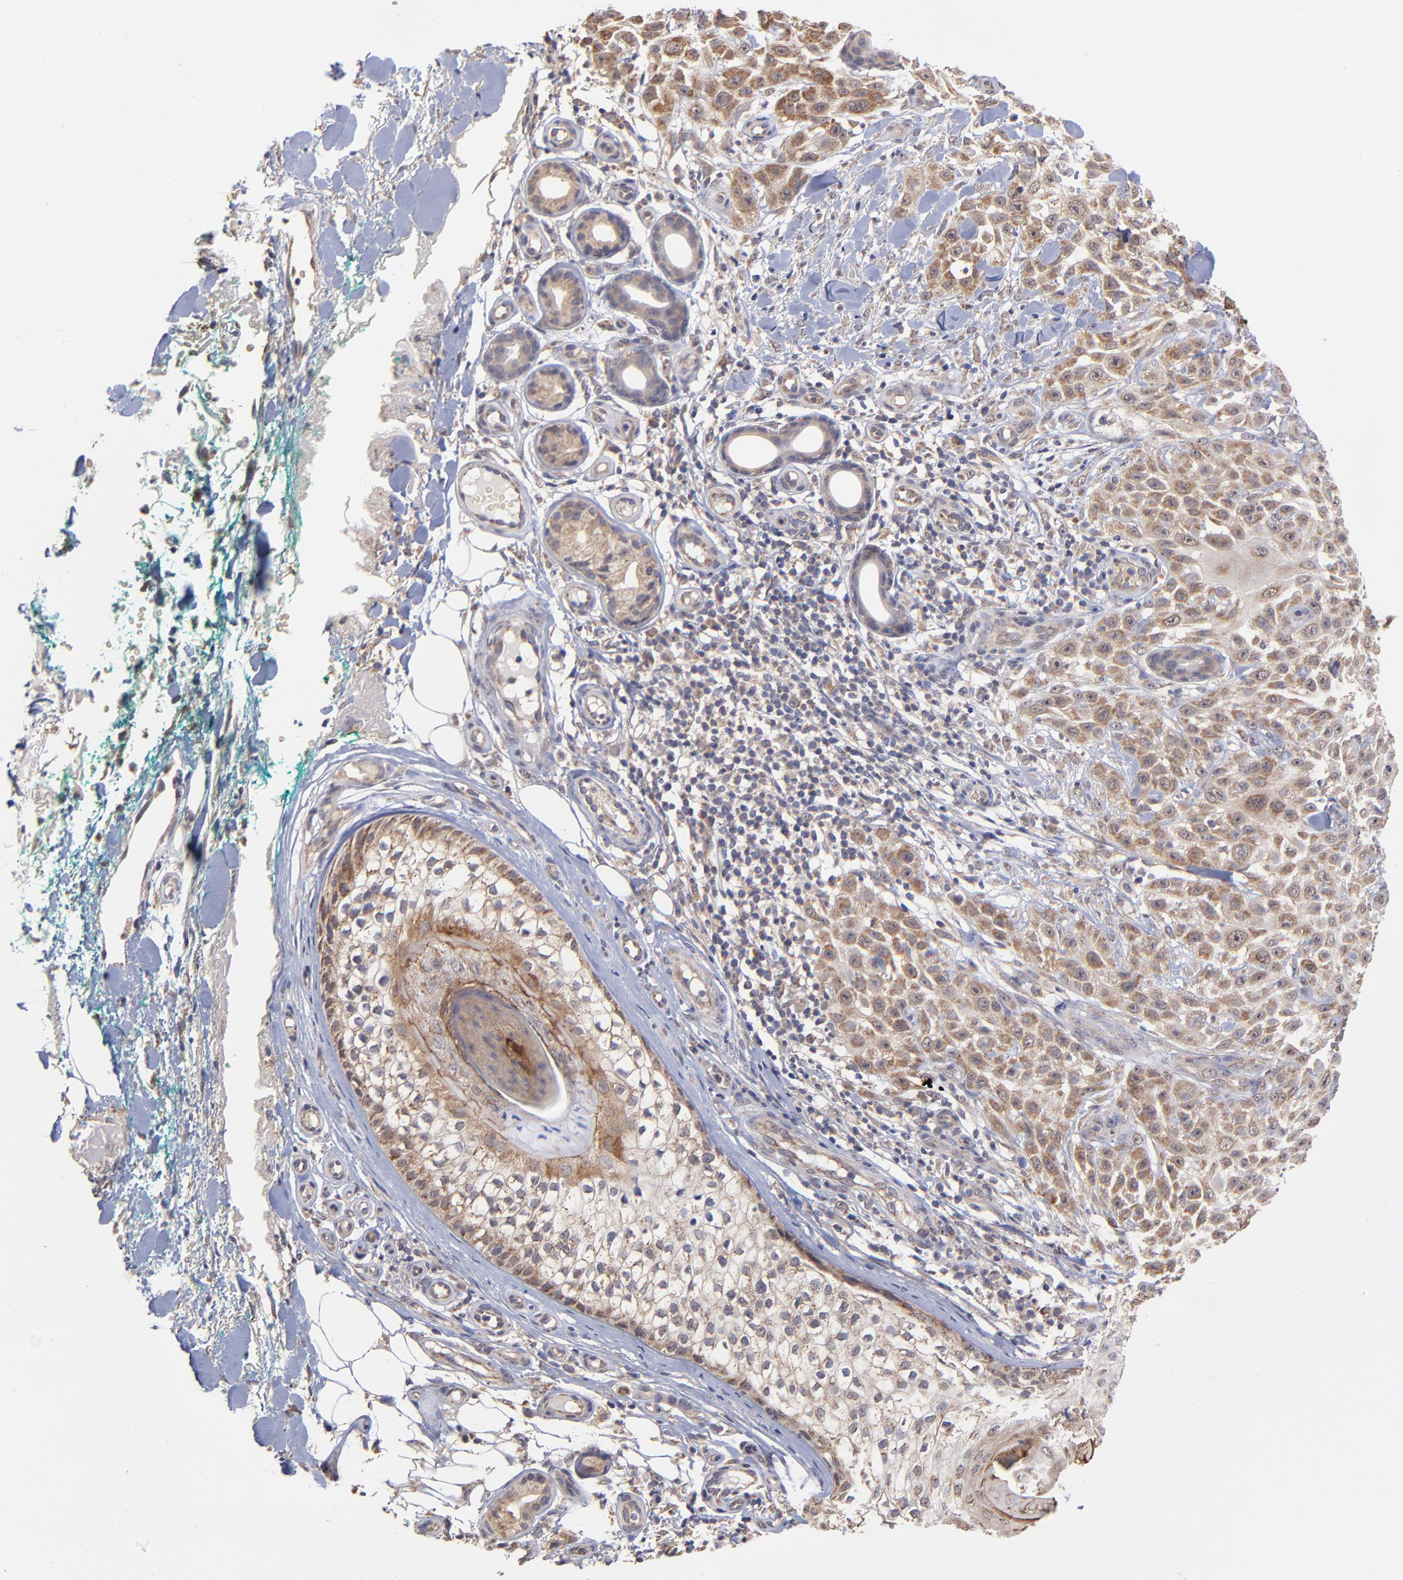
{"staining": {"intensity": "moderate", "quantity": "25%-75%", "location": "cytoplasmic/membranous"}, "tissue": "skin cancer", "cell_type": "Tumor cells", "image_type": "cancer", "snomed": [{"axis": "morphology", "description": "Squamous cell carcinoma, NOS"}, {"axis": "topography", "description": "Skin"}], "caption": "Human skin cancer (squamous cell carcinoma) stained with a protein marker shows moderate staining in tumor cells.", "gene": "UBE2H", "patient": {"sex": "female", "age": 42}}